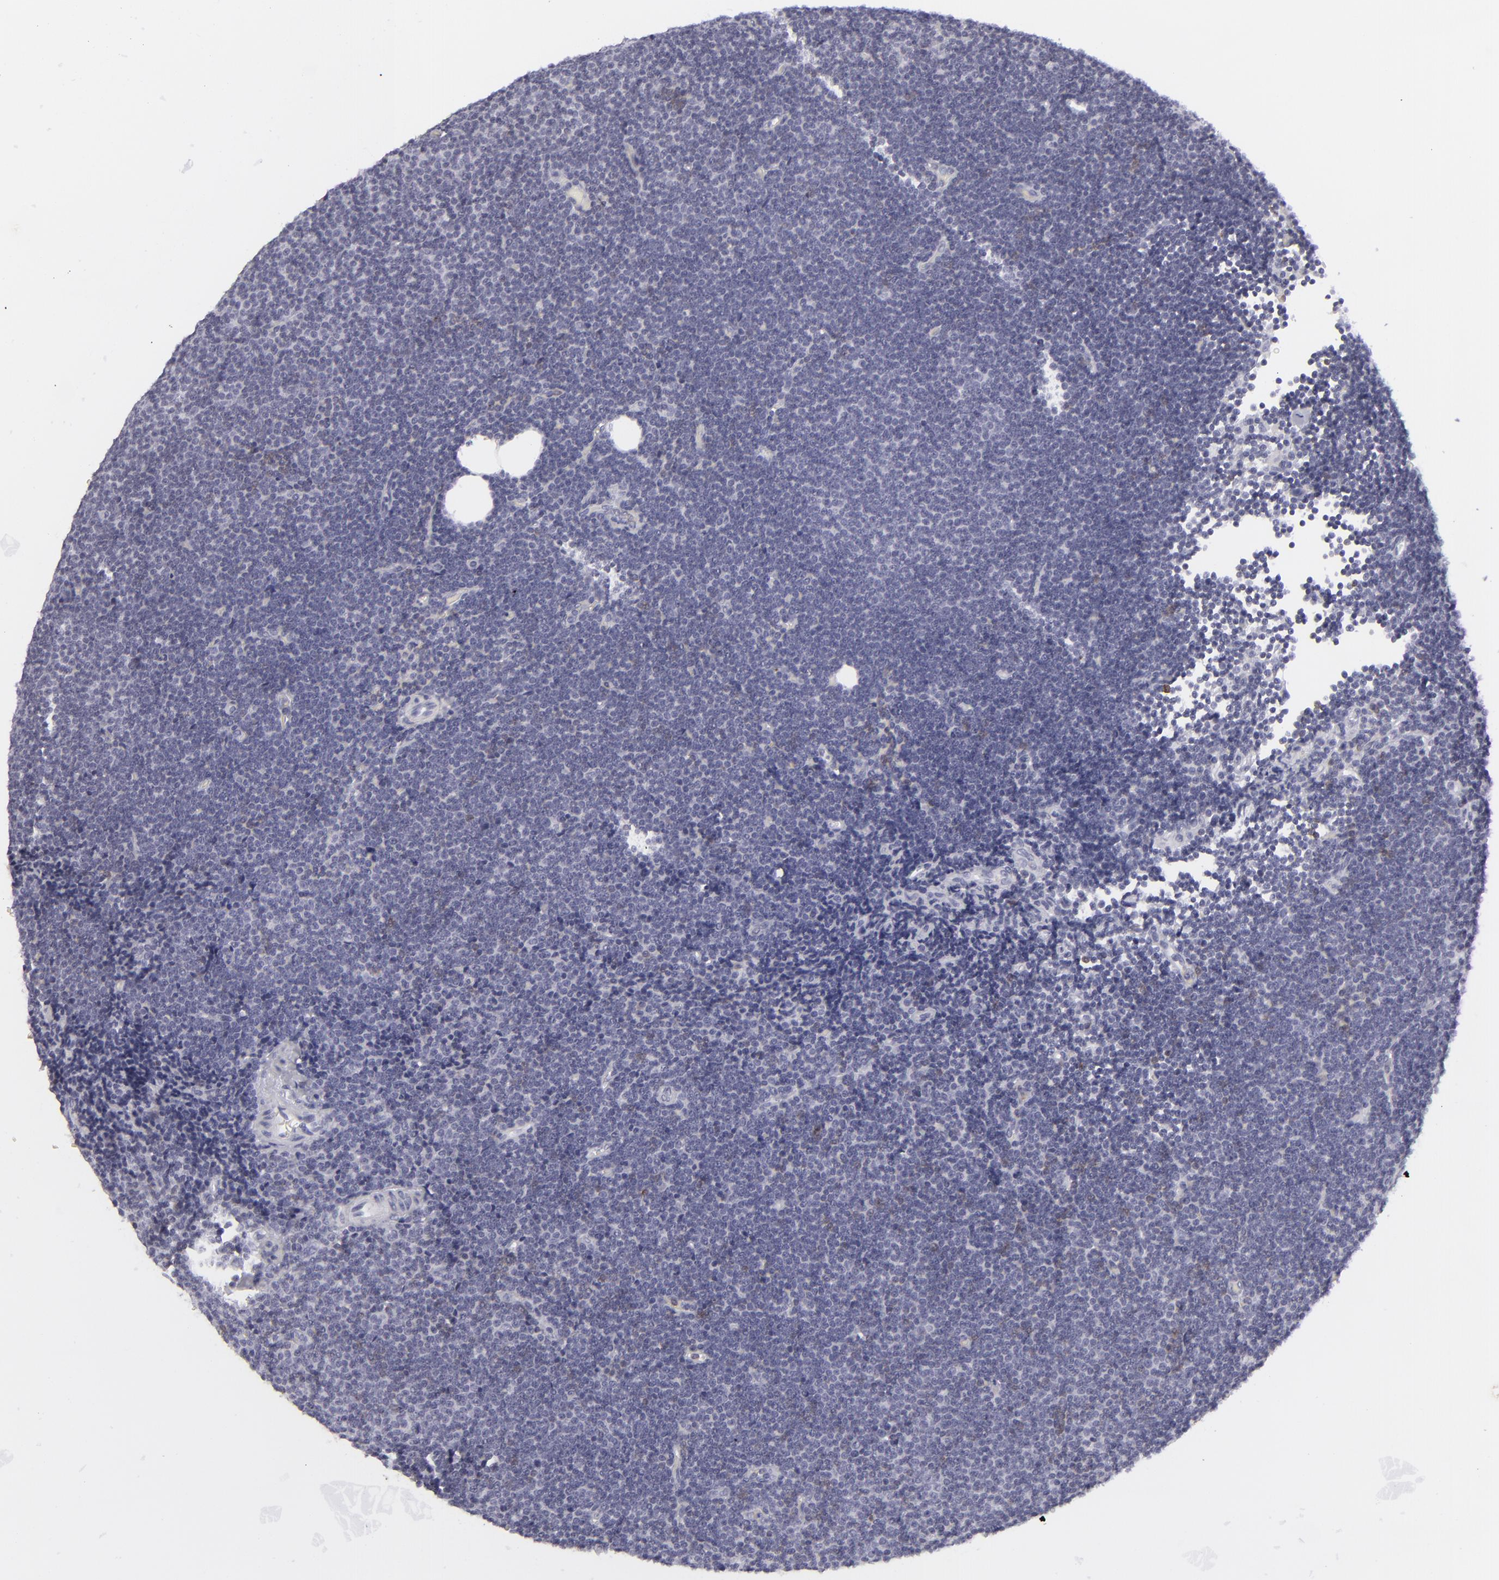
{"staining": {"intensity": "weak", "quantity": "<25%", "location": "cytoplasmic/membranous"}, "tissue": "lymphoma", "cell_type": "Tumor cells", "image_type": "cancer", "snomed": [{"axis": "morphology", "description": "Malignant lymphoma, non-Hodgkin's type, Low grade"}, {"axis": "topography", "description": "Lymph node"}], "caption": "Tumor cells show no significant expression in lymphoma.", "gene": "CD7", "patient": {"sex": "female", "age": 73}}